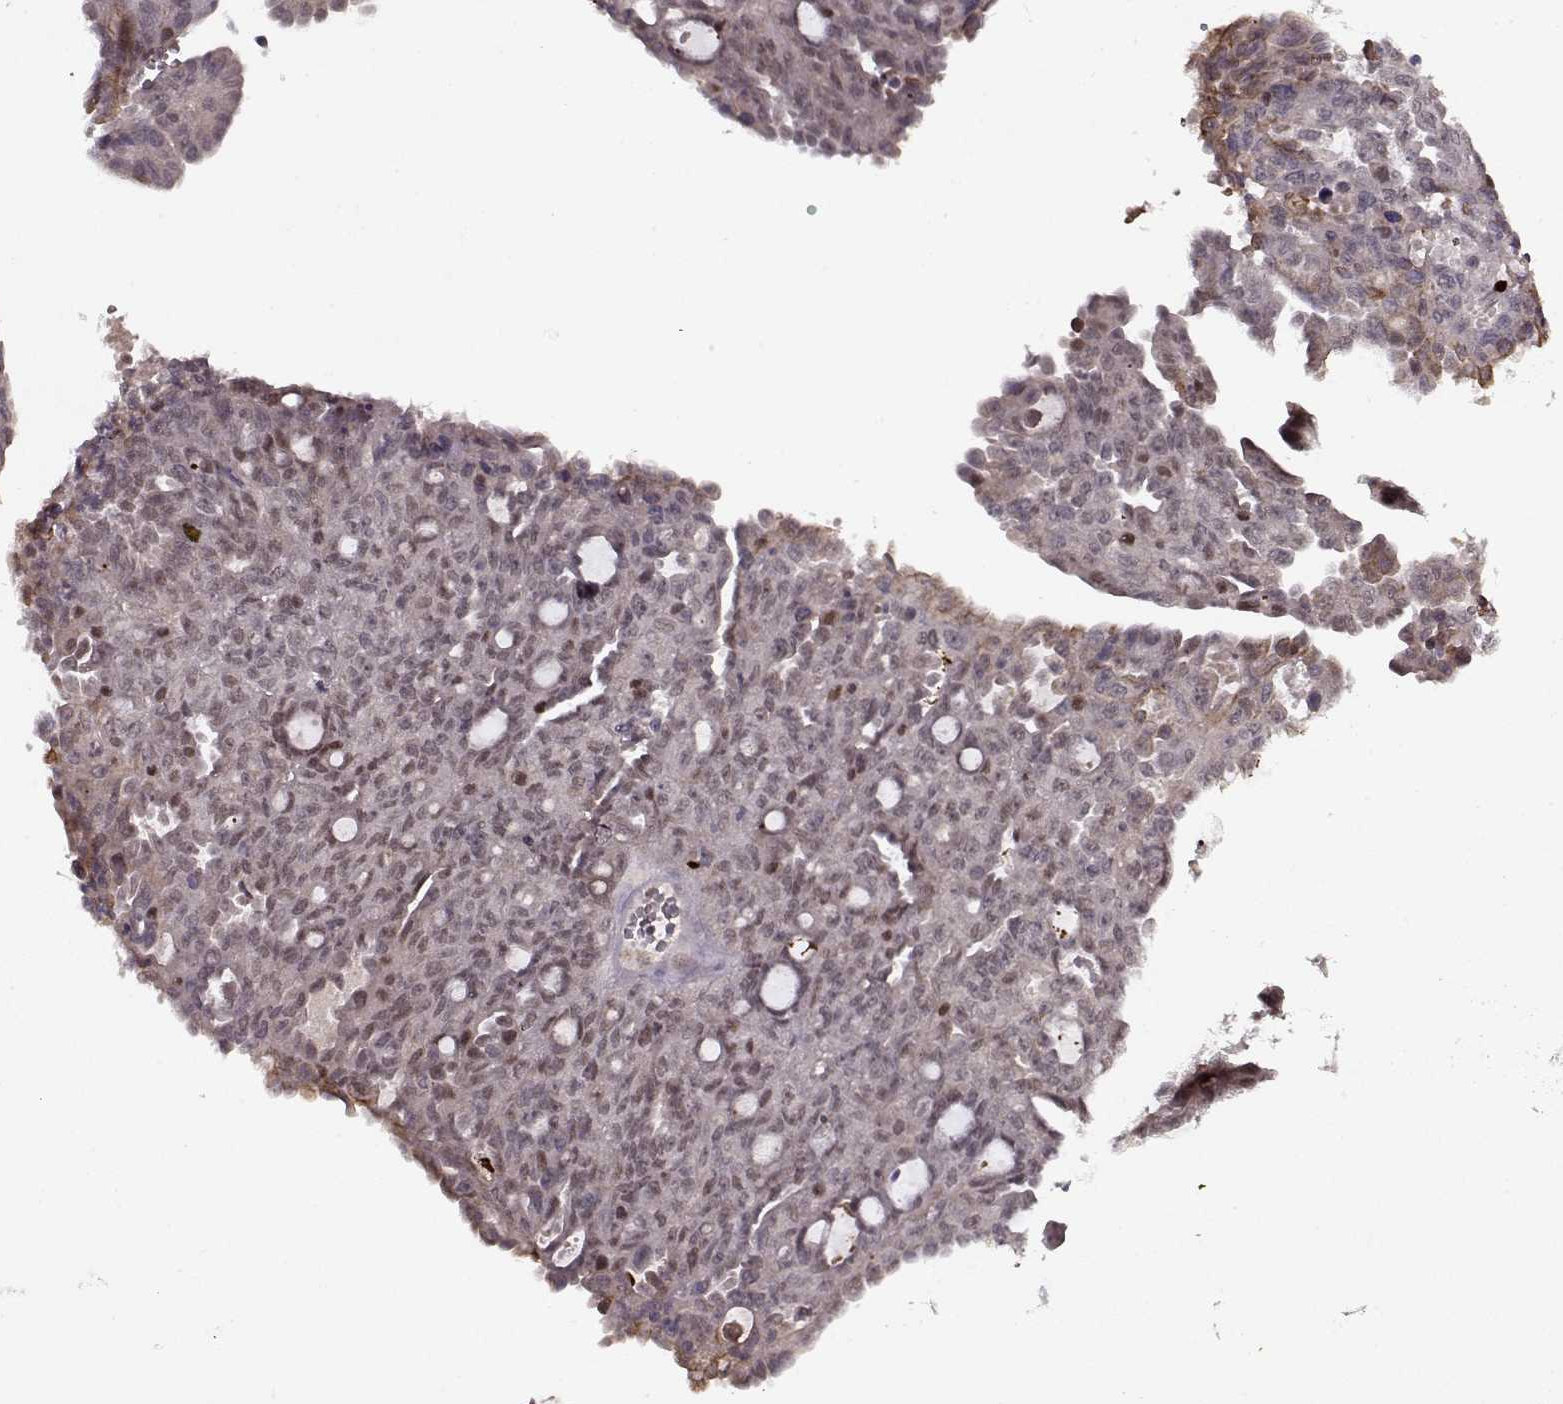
{"staining": {"intensity": "negative", "quantity": "none", "location": "none"}, "tissue": "ovarian cancer", "cell_type": "Tumor cells", "image_type": "cancer", "snomed": [{"axis": "morphology", "description": "Cystadenocarcinoma, serous, NOS"}, {"axis": "topography", "description": "Ovary"}], "caption": "Ovarian serous cystadenocarcinoma was stained to show a protein in brown. There is no significant expression in tumor cells.", "gene": "DENND4B", "patient": {"sex": "female", "age": 71}}